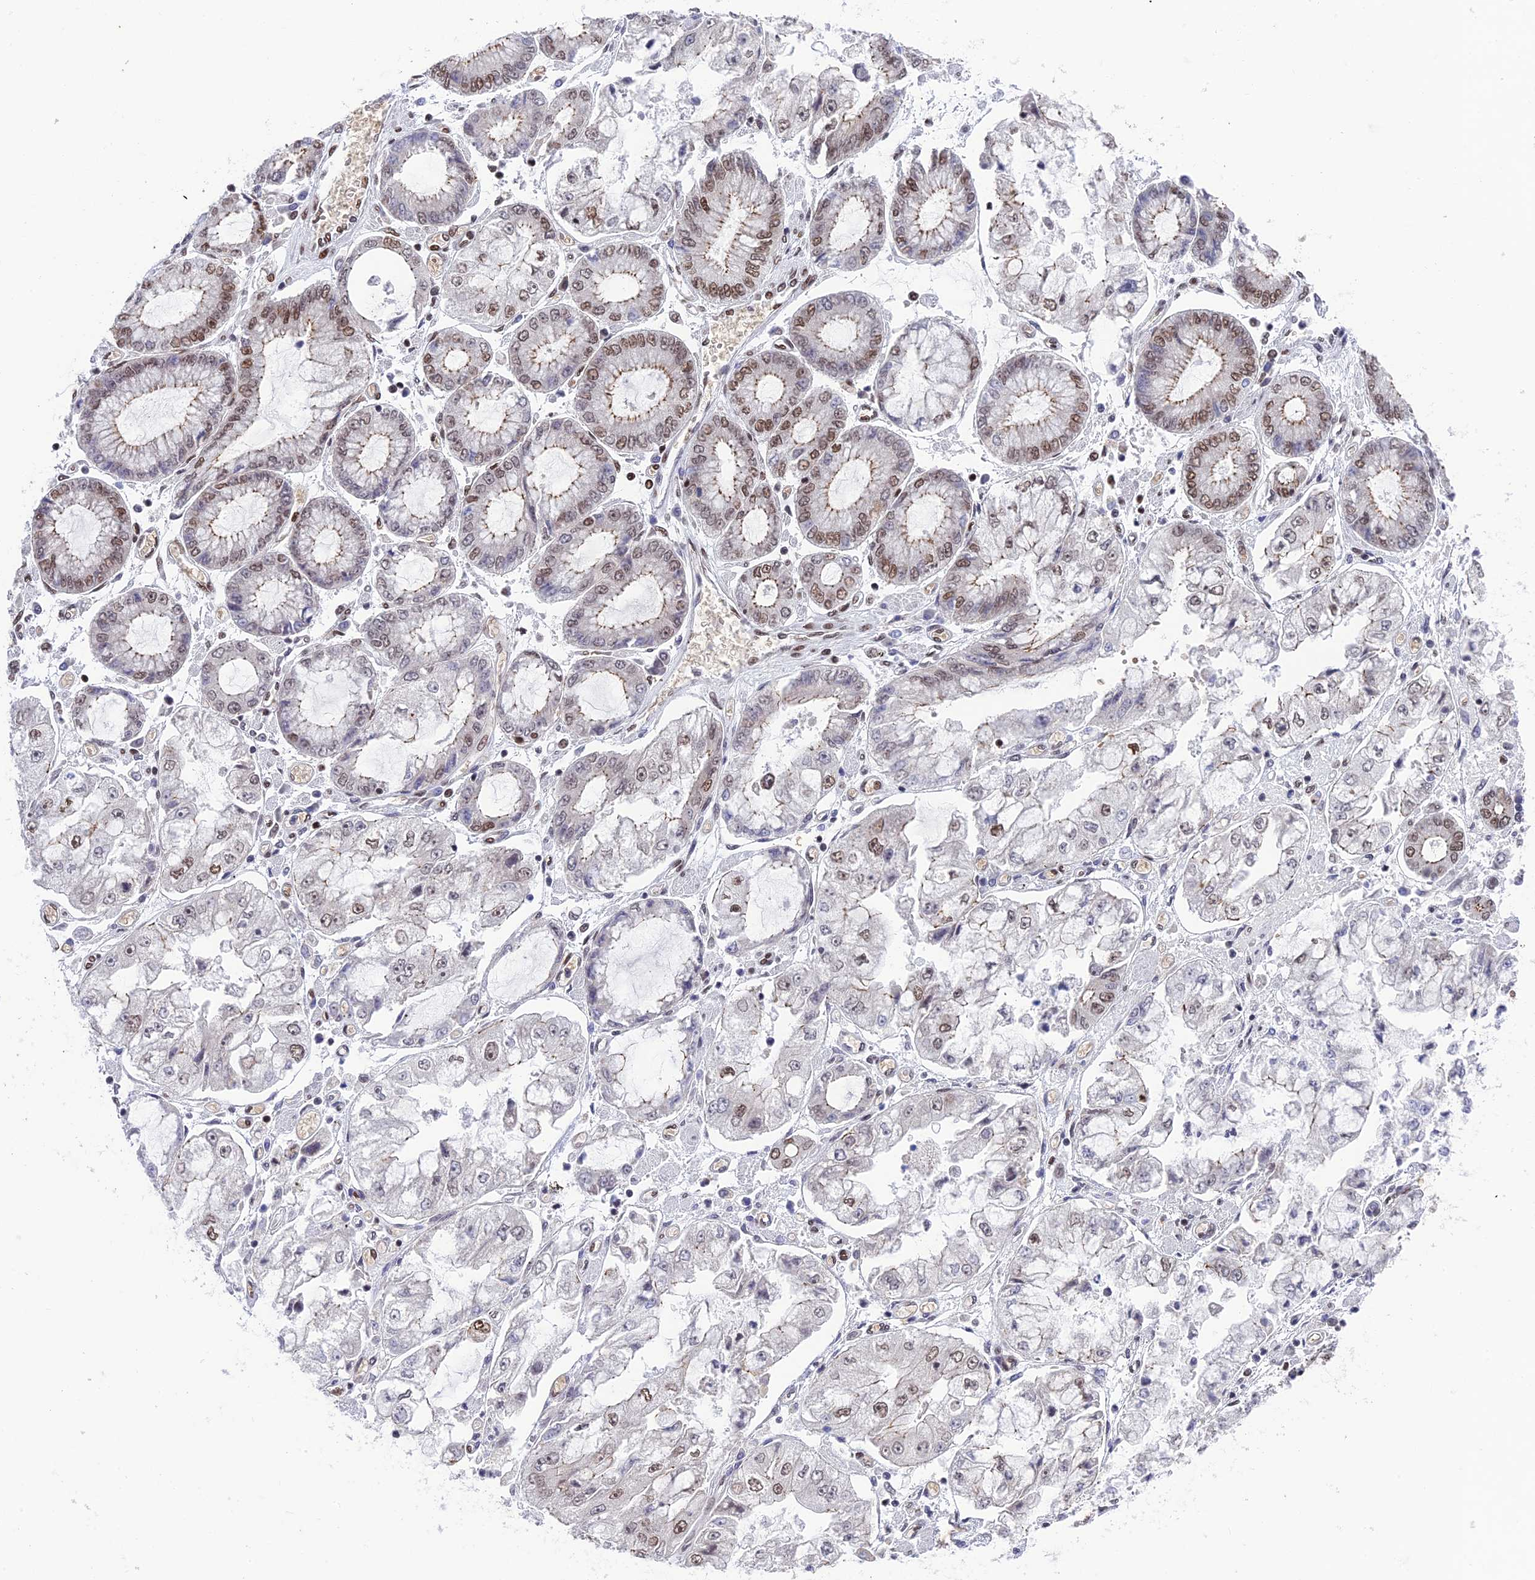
{"staining": {"intensity": "moderate", "quantity": "<25%", "location": "nuclear"}, "tissue": "stomach cancer", "cell_type": "Tumor cells", "image_type": "cancer", "snomed": [{"axis": "morphology", "description": "Adenocarcinoma, NOS"}, {"axis": "topography", "description": "Stomach"}], "caption": "Moderate nuclear positivity for a protein is appreciated in about <25% of tumor cells of adenocarcinoma (stomach) using immunohistochemistry.", "gene": "EEF1AKMT3", "patient": {"sex": "male", "age": 76}}